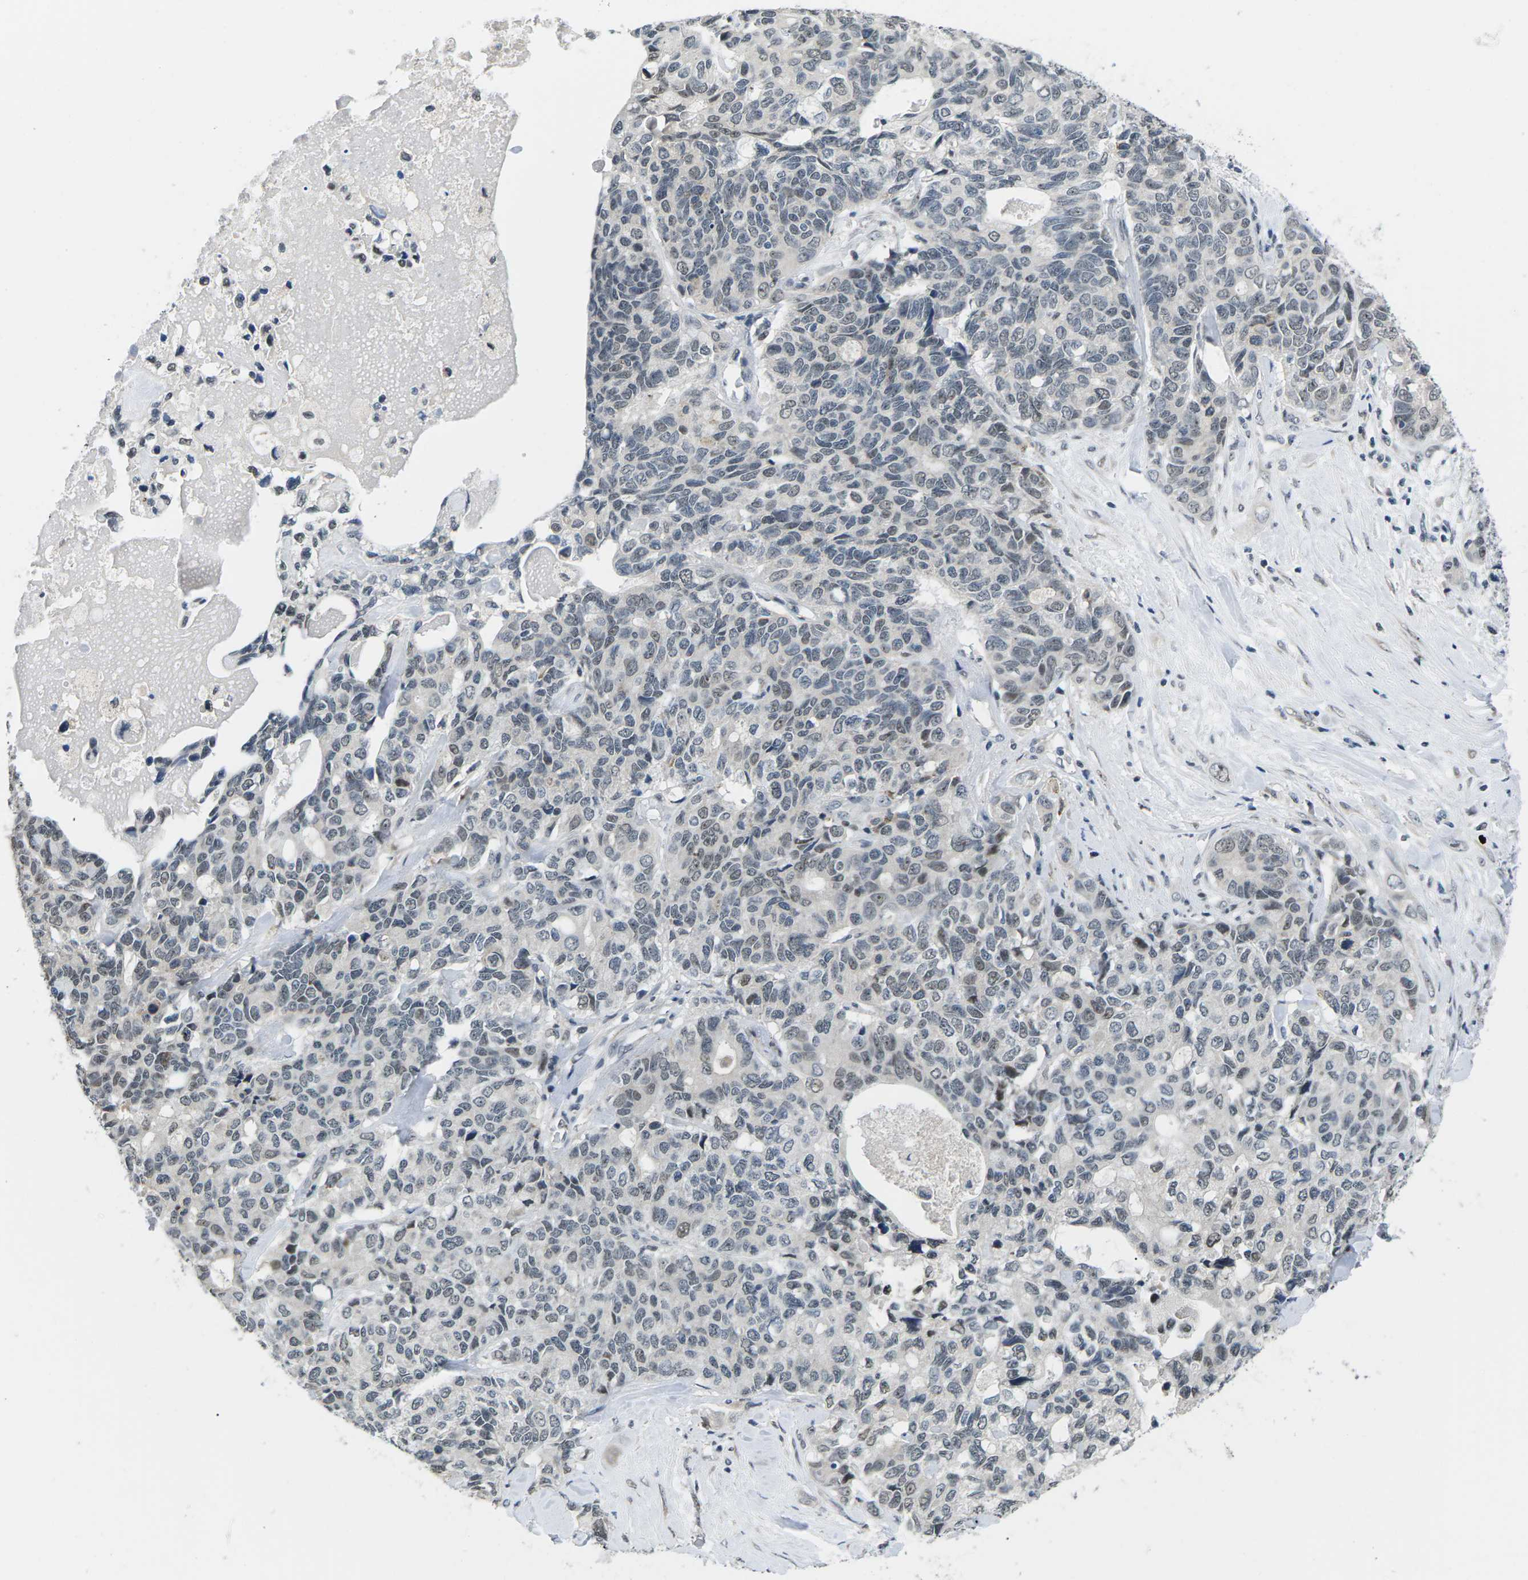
{"staining": {"intensity": "weak", "quantity": "25%-75%", "location": "nuclear"}, "tissue": "pancreatic cancer", "cell_type": "Tumor cells", "image_type": "cancer", "snomed": [{"axis": "morphology", "description": "Adenocarcinoma, NOS"}, {"axis": "topography", "description": "Pancreas"}], "caption": "Pancreatic adenocarcinoma stained with DAB immunohistochemistry (IHC) displays low levels of weak nuclear positivity in about 25%-75% of tumor cells. (Stains: DAB in brown, nuclei in blue, Microscopy: brightfield microscopy at high magnification).", "gene": "NSRP1", "patient": {"sex": "female", "age": 56}}